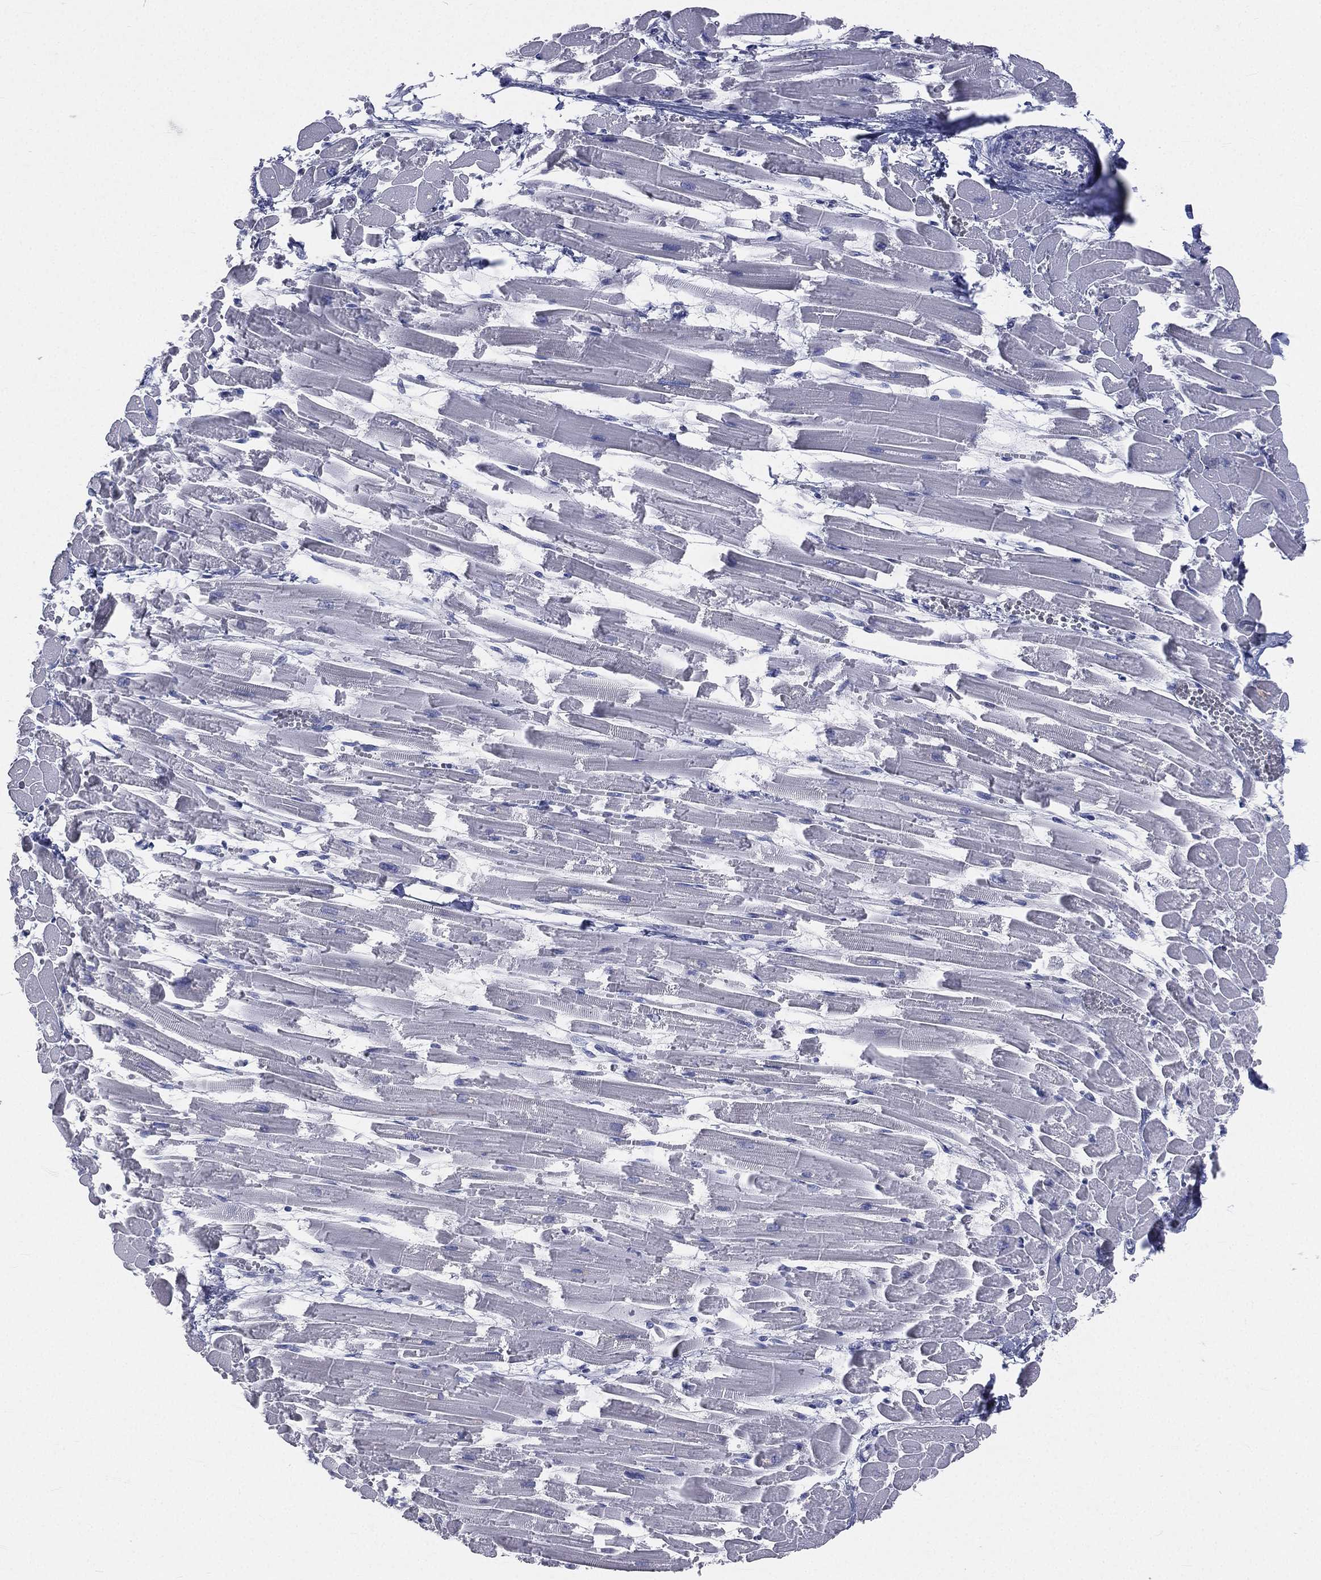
{"staining": {"intensity": "negative", "quantity": "none", "location": "none"}, "tissue": "heart muscle", "cell_type": "Cardiomyocytes", "image_type": "normal", "snomed": [{"axis": "morphology", "description": "Normal tissue, NOS"}, {"axis": "topography", "description": "Heart"}], "caption": "An image of human heart muscle is negative for staining in cardiomyocytes. (DAB IHC visualized using brightfield microscopy, high magnification).", "gene": "CD3D", "patient": {"sex": "female", "age": 52}}